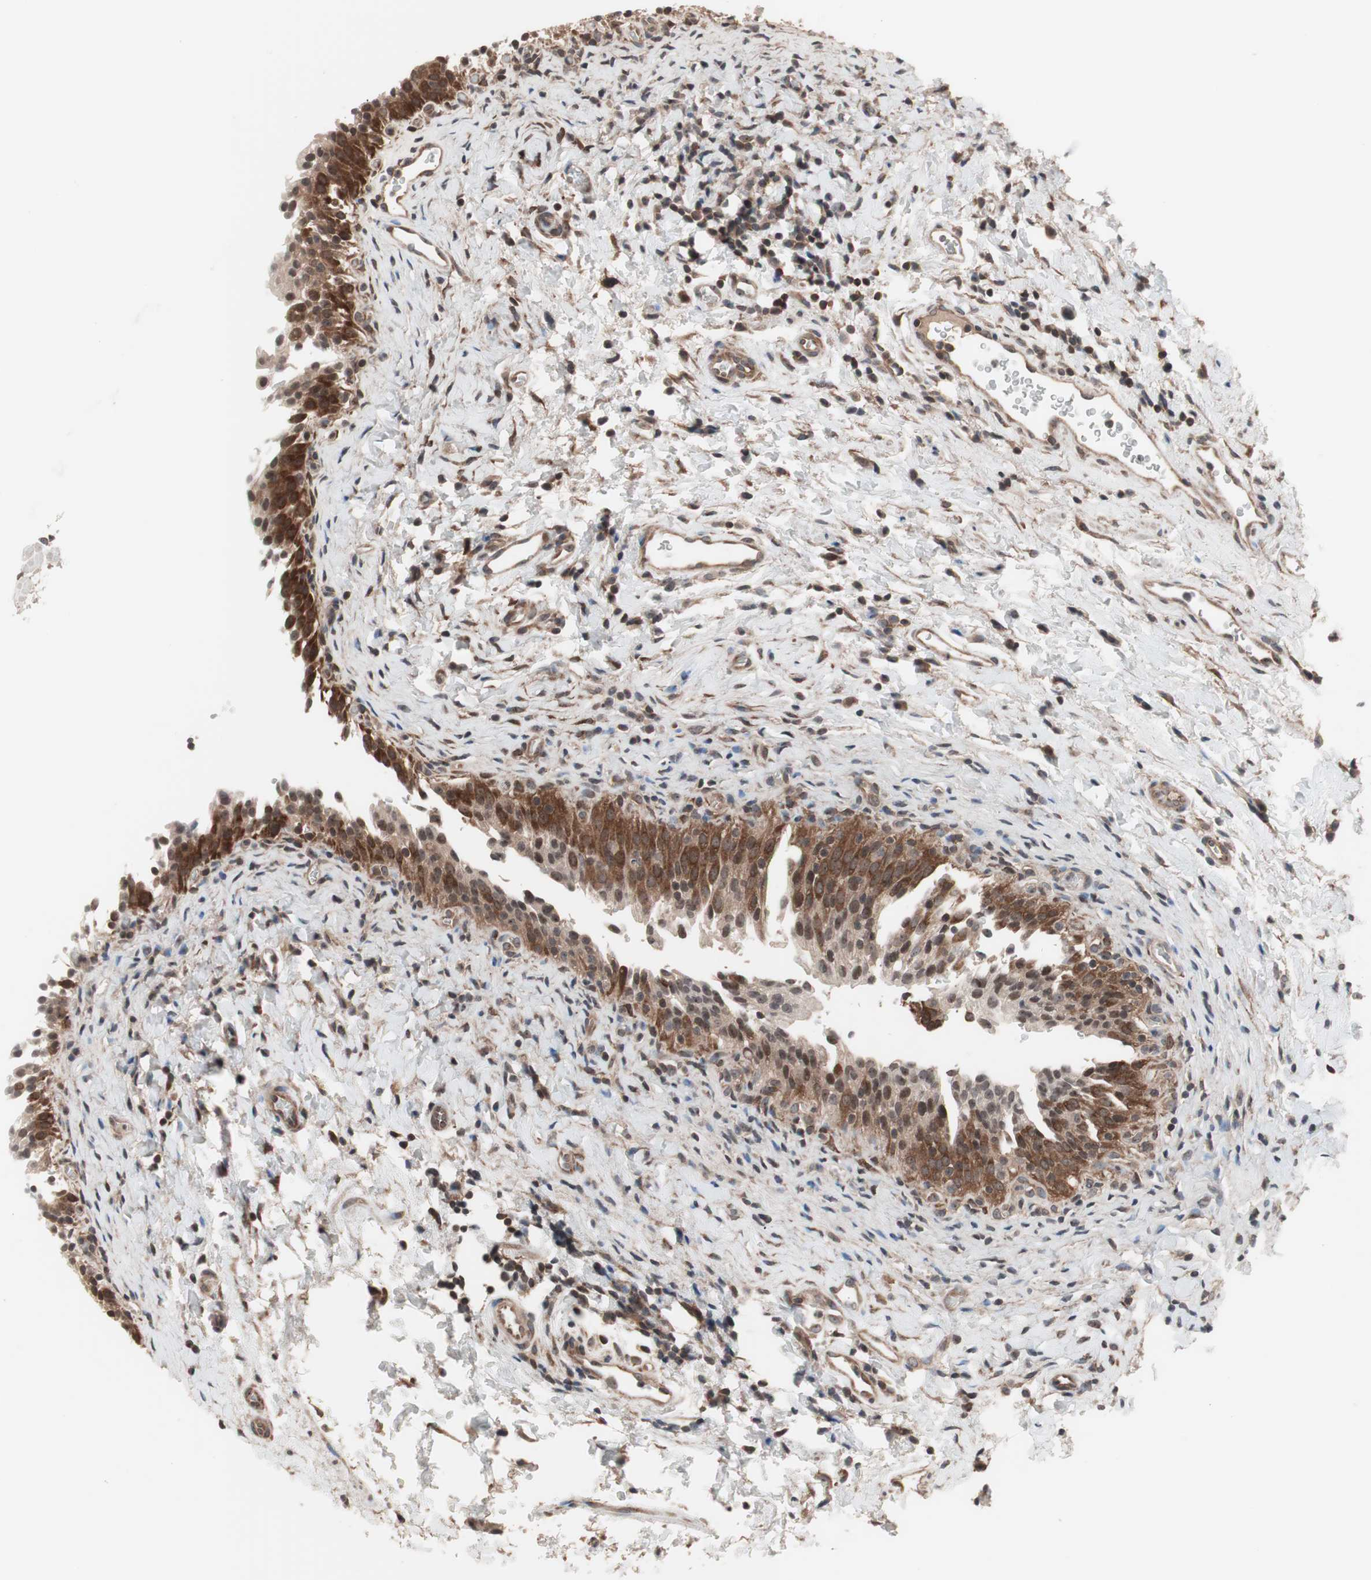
{"staining": {"intensity": "moderate", "quantity": ">75%", "location": "cytoplasmic/membranous,nuclear"}, "tissue": "urinary bladder", "cell_type": "Urothelial cells", "image_type": "normal", "snomed": [{"axis": "morphology", "description": "Normal tissue, NOS"}, {"axis": "topography", "description": "Urinary bladder"}], "caption": "Immunohistochemical staining of benign urinary bladder reveals medium levels of moderate cytoplasmic/membranous,nuclear staining in approximately >75% of urothelial cells.", "gene": "IRS1", "patient": {"sex": "male", "age": 51}}